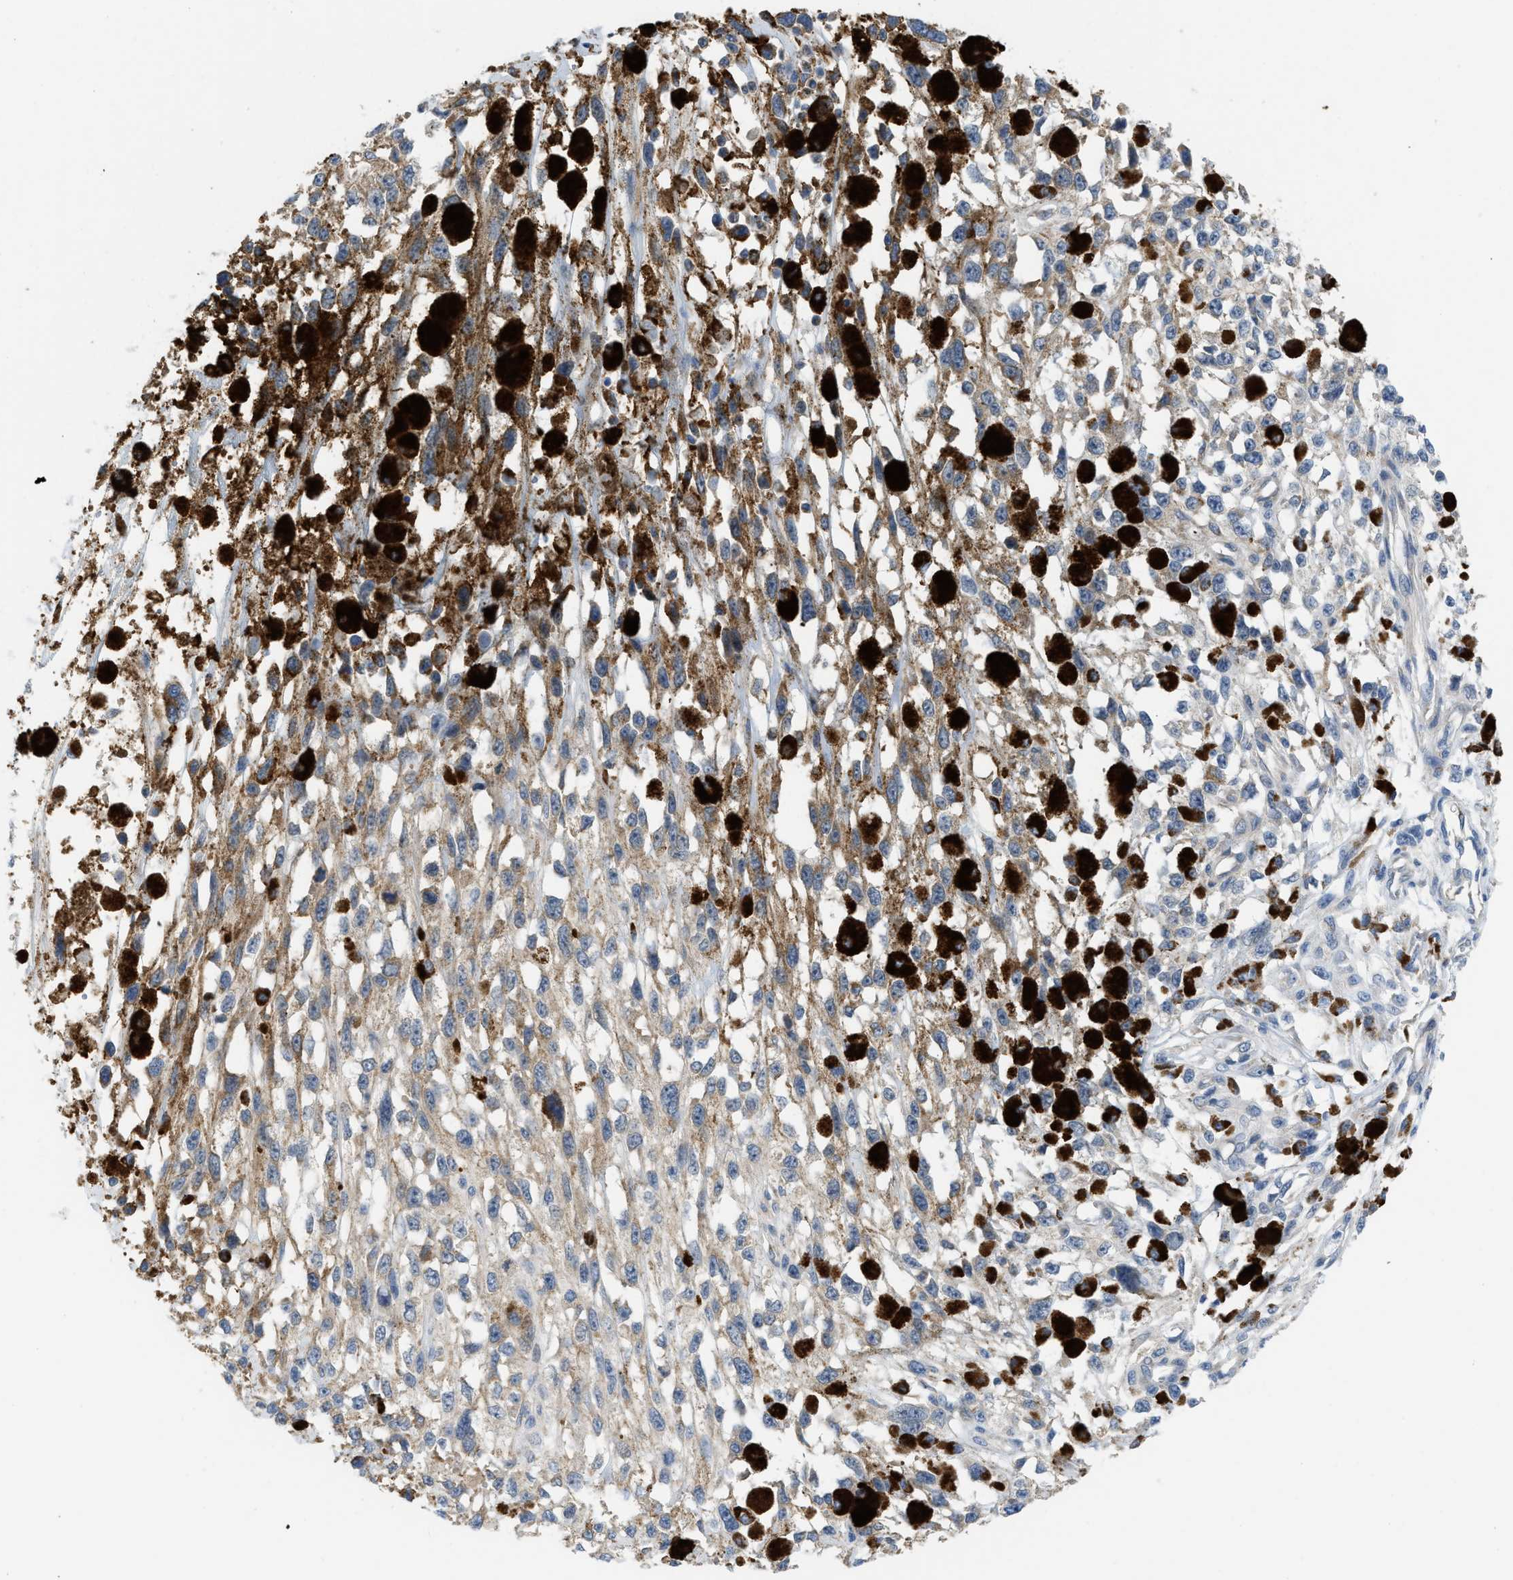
{"staining": {"intensity": "moderate", "quantity": ">75%", "location": "cytoplasmic/membranous"}, "tissue": "melanoma", "cell_type": "Tumor cells", "image_type": "cancer", "snomed": [{"axis": "morphology", "description": "Malignant melanoma, Metastatic site"}, {"axis": "topography", "description": "Lymph node"}], "caption": "There is medium levels of moderate cytoplasmic/membranous positivity in tumor cells of malignant melanoma (metastatic site), as demonstrated by immunohistochemical staining (brown color).", "gene": "GATD3", "patient": {"sex": "male", "age": 59}}